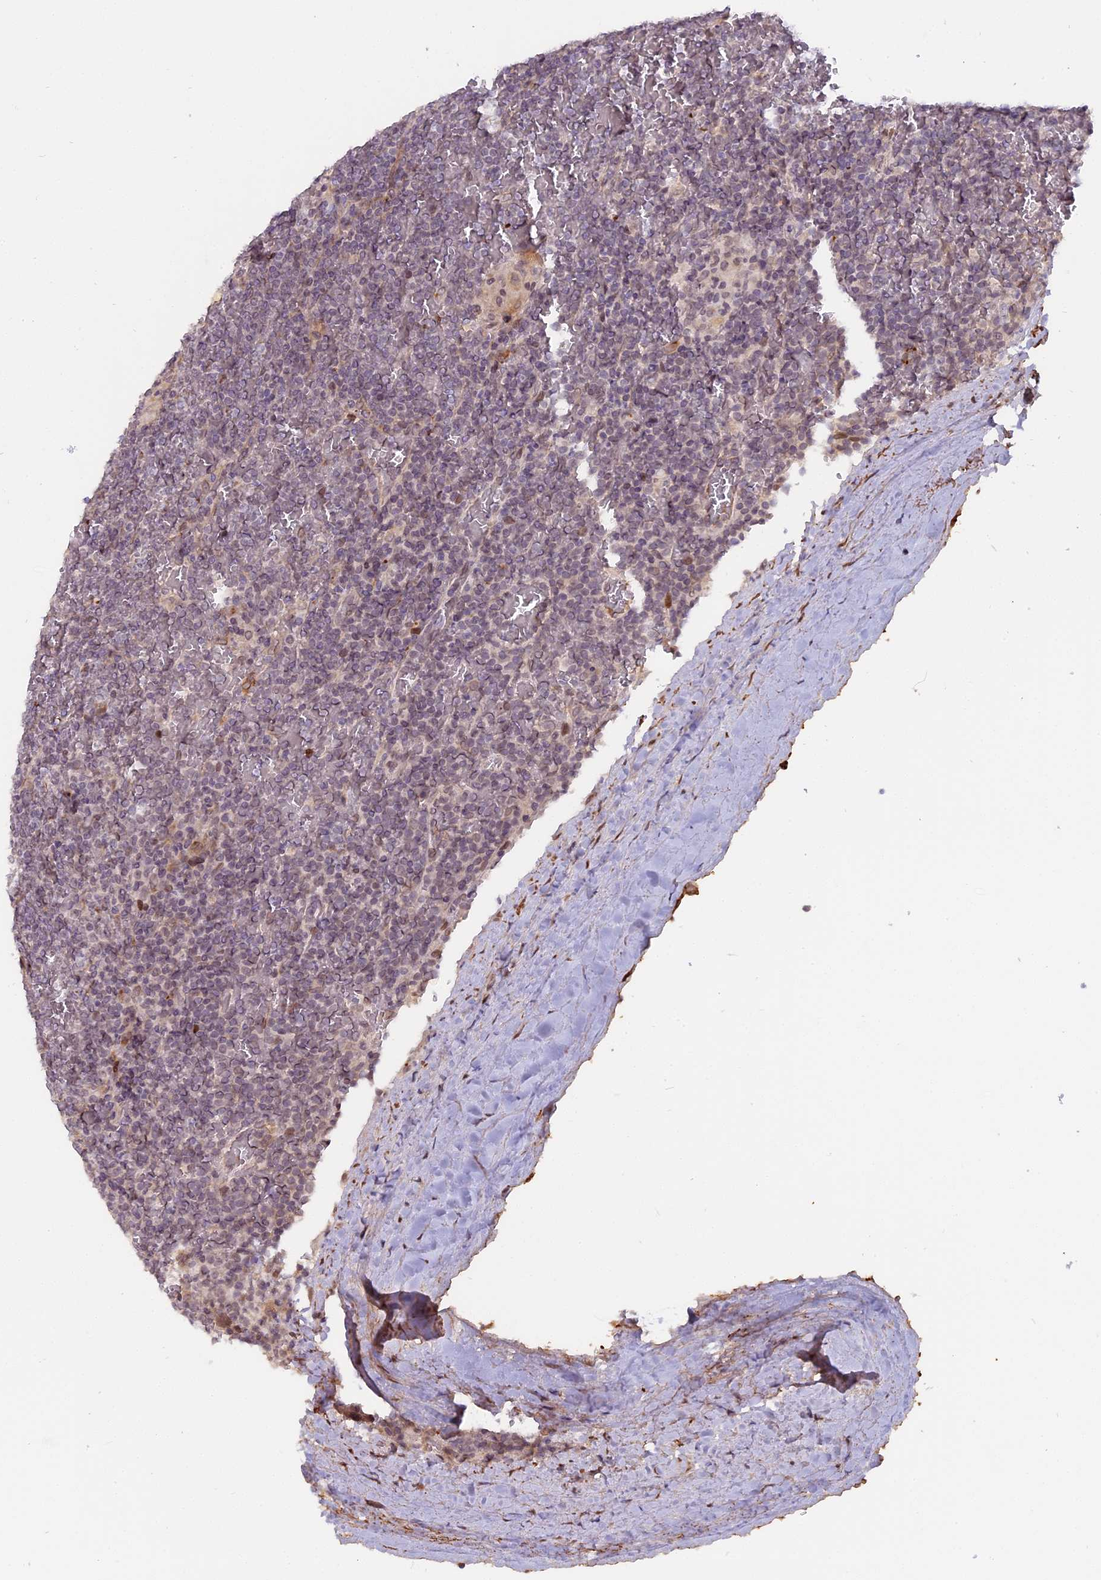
{"staining": {"intensity": "weak", "quantity": "25%-75%", "location": "nuclear"}, "tissue": "lymphoma", "cell_type": "Tumor cells", "image_type": "cancer", "snomed": [{"axis": "morphology", "description": "Malignant lymphoma, non-Hodgkin's type, Low grade"}, {"axis": "topography", "description": "Spleen"}], "caption": "A brown stain shows weak nuclear positivity of a protein in human lymphoma tumor cells.", "gene": "PYGO1", "patient": {"sex": "female", "age": 19}}